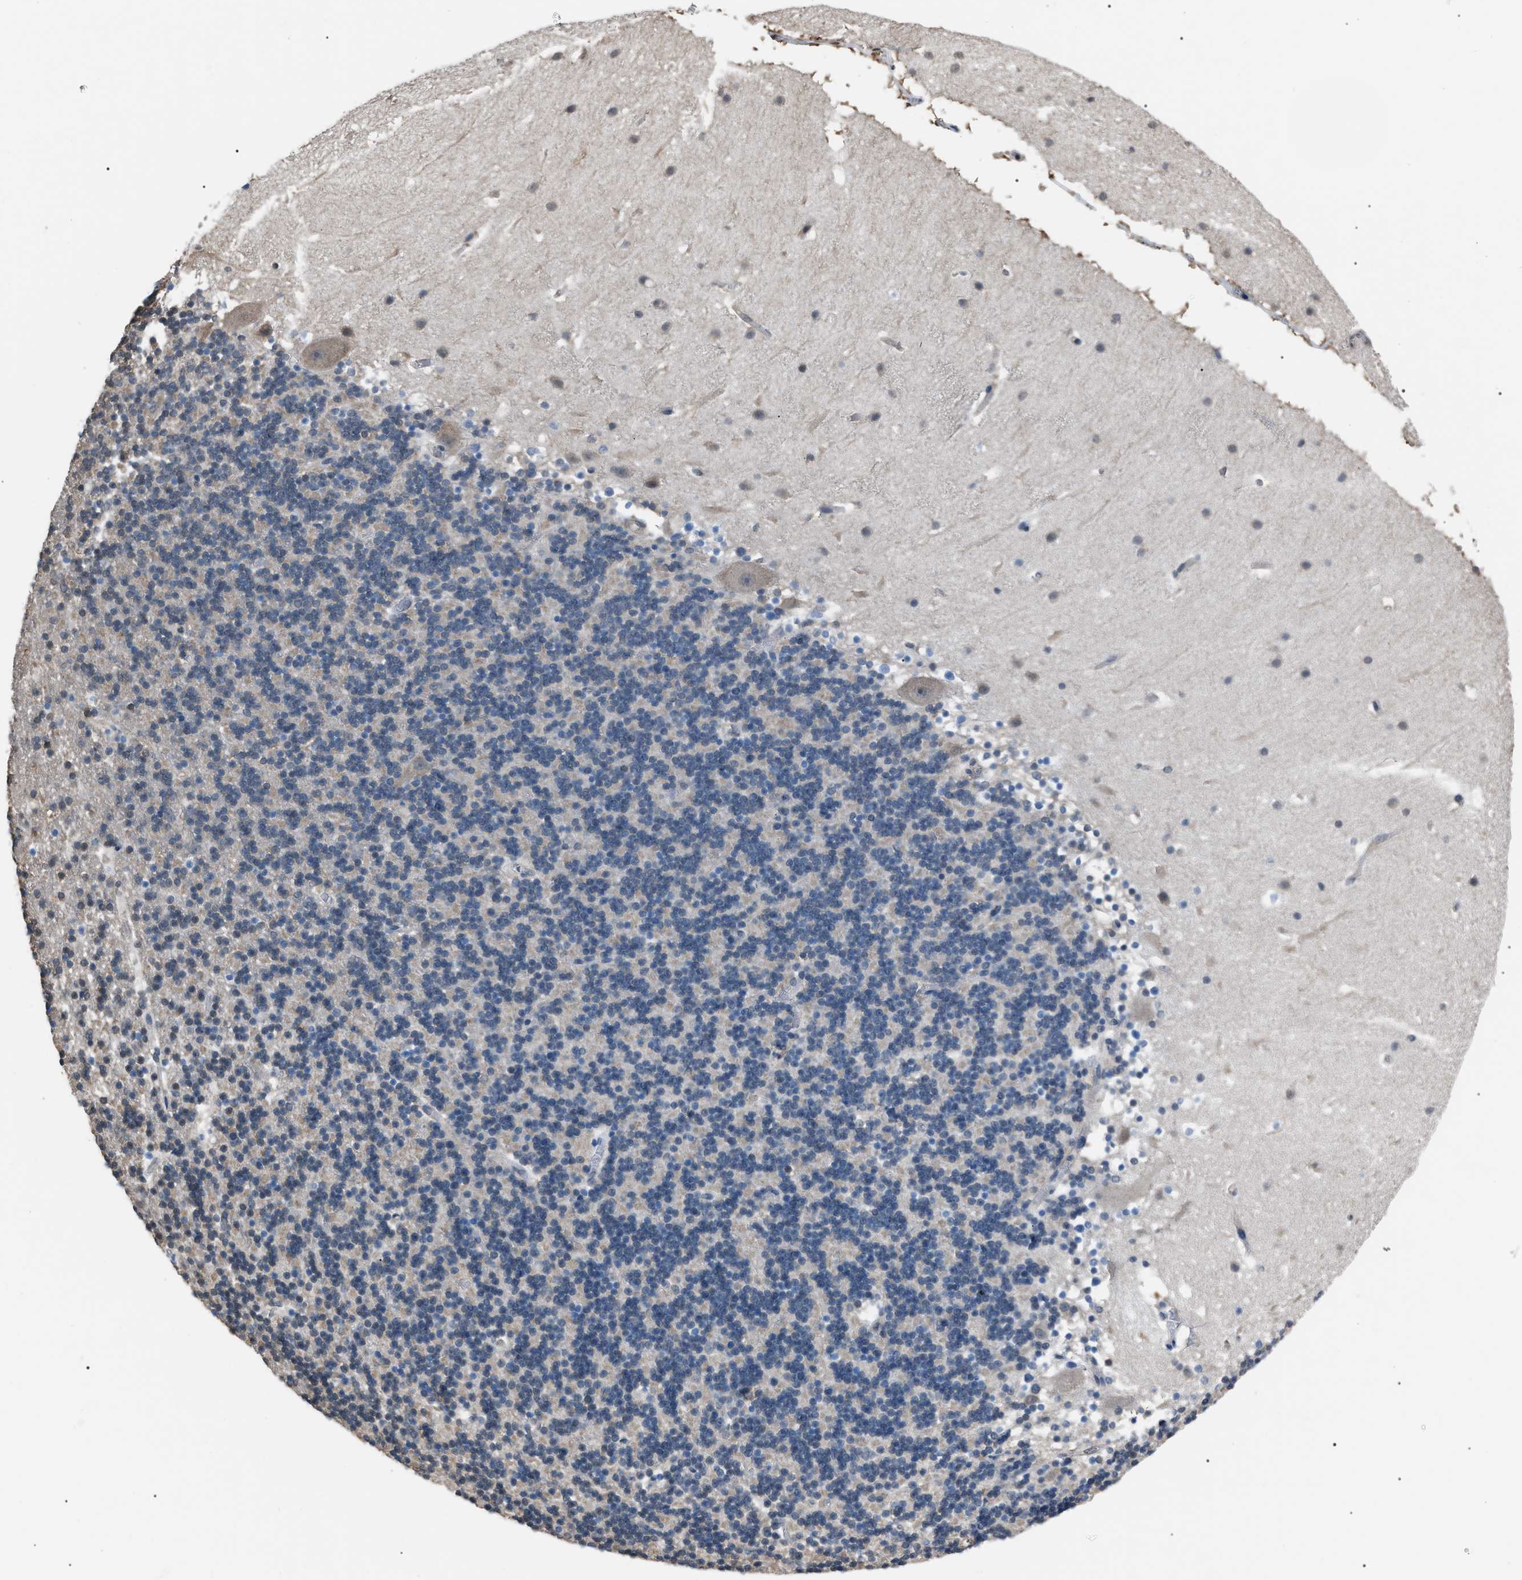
{"staining": {"intensity": "negative", "quantity": "none", "location": "none"}, "tissue": "cerebellum", "cell_type": "Cells in granular layer", "image_type": "normal", "snomed": [{"axis": "morphology", "description": "Normal tissue, NOS"}, {"axis": "topography", "description": "Cerebellum"}], "caption": "IHC micrograph of normal cerebellum: human cerebellum stained with DAB shows no significant protein positivity in cells in granular layer. (Immunohistochemistry (ihc), brightfield microscopy, high magnification).", "gene": "PDCD5", "patient": {"sex": "male", "age": 45}}